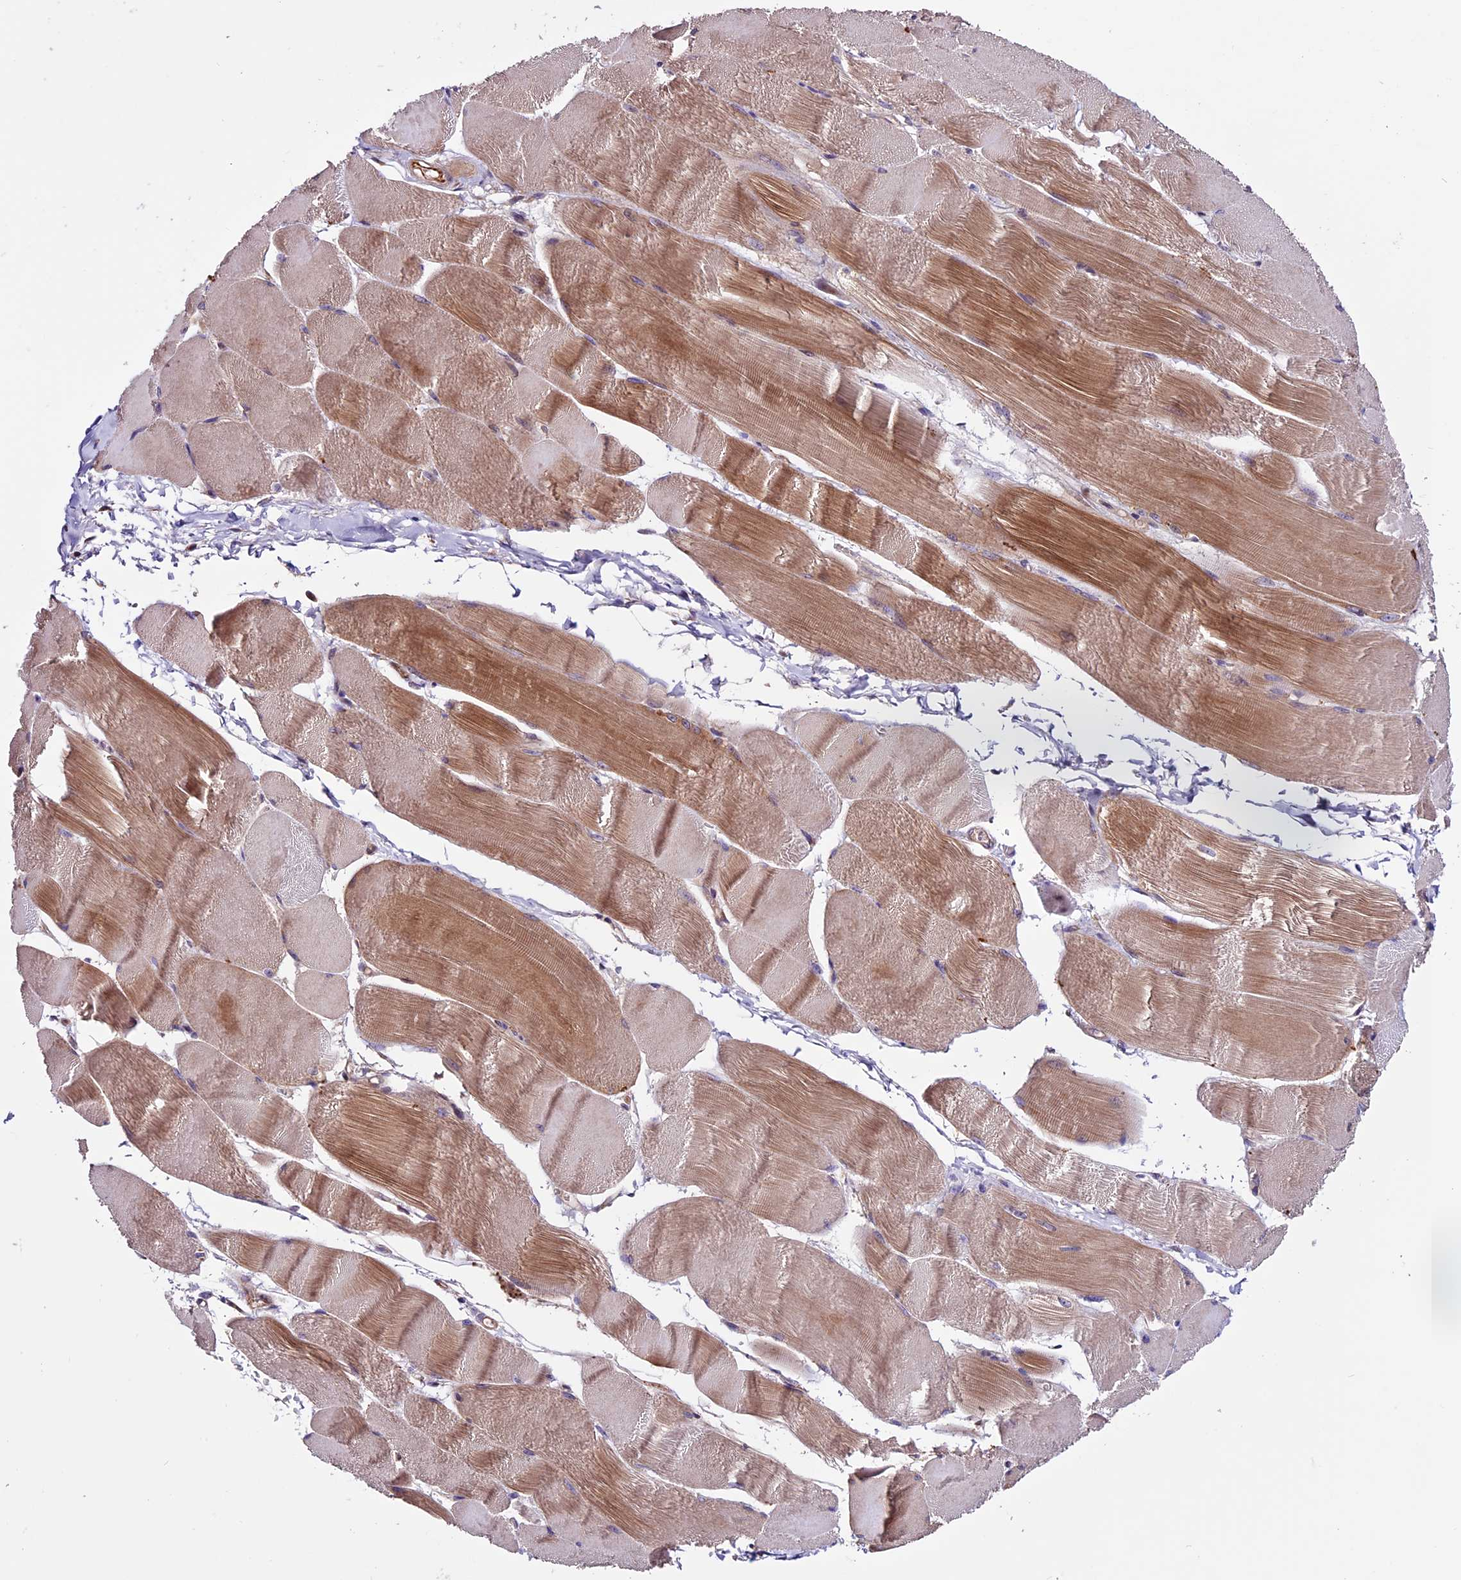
{"staining": {"intensity": "moderate", "quantity": ">75%", "location": "cytoplasmic/membranous"}, "tissue": "skeletal muscle", "cell_type": "Myocytes", "image_type": "normal", "snomed": [{"axis": "morphology", "description": "Normal tissue, NOS"}, {"axis": "morphology", "description": "Basal cell carcinoma"}, {"axis": "topography", "description": "Skeletal muscle"}], "caption": "IHC micrograph of normal skeletal muscle: human skeletal muscle stained using immunohistochemistry (IHC) shows medium levels of moderate protein expression localized specifically in the cytoplasmic/membranous of myocytes, appearing as a cytoplasmic/membranous brown color.", "gene": "RINL", "patient": {"sex": "female", "age": 64}}